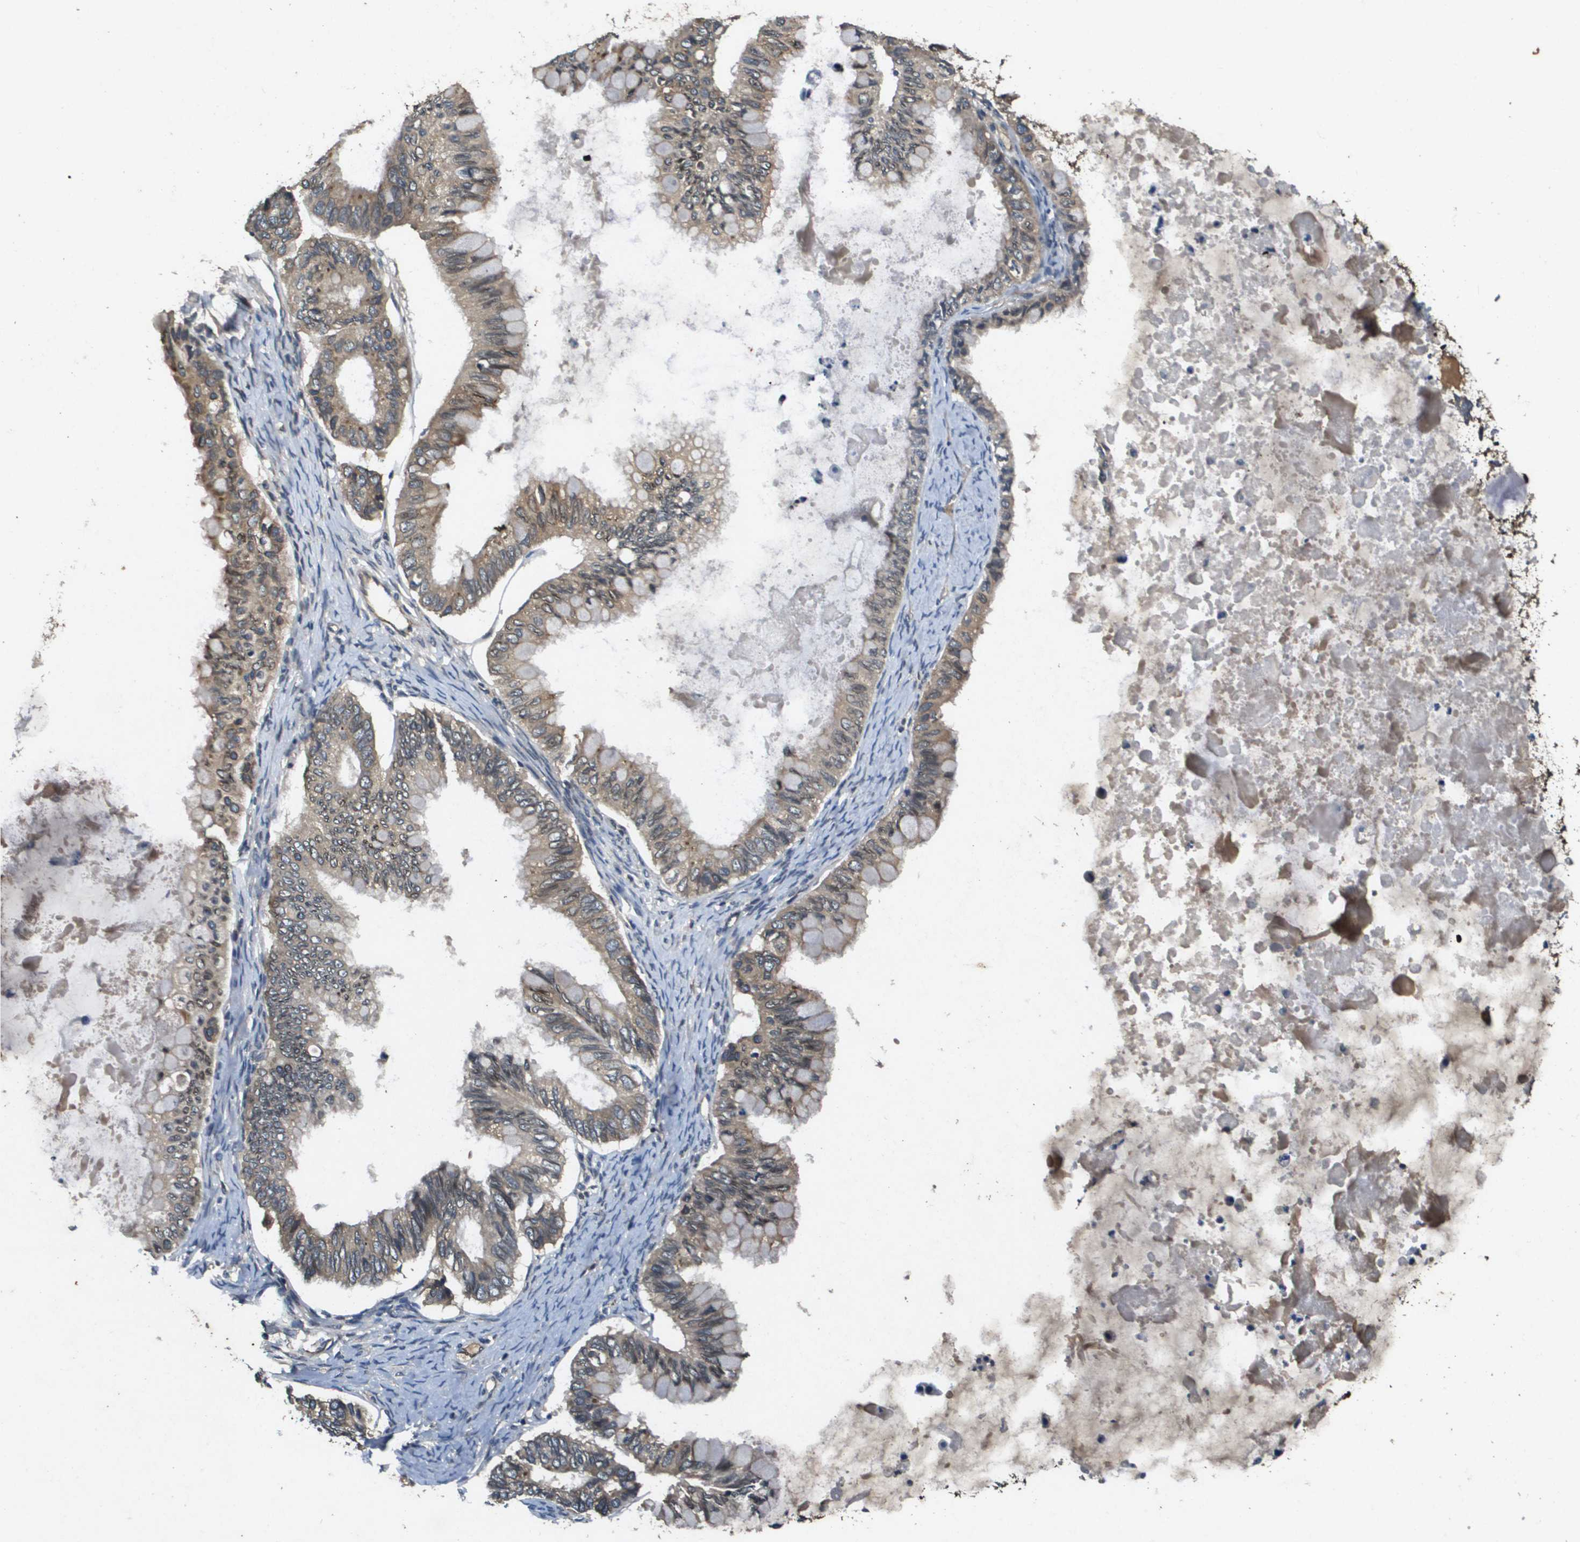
{"staining": {"intensity": "moderate", "quantity": ">75%", "location": "cytoplasmic/membranous"}, "tissue": "ovarian cancer", "cell_type": "Tumor cells", "image_type": "cancer", "snomed": [{"axis": "morphology", "description": "Cystadenocarcinoma, mucinous, NOS"}, {"axis": "topography", "description": "Ovary"}], "caption": "DAB immunohistochemical staining of human mucinous cystadenocarcinoma (ovarian) demonstrates moderate cytoplasmic/membranous protein staining in approximately >75% of tumor cells. The staining was performed using DAB, with brown indicating positive protein expression. Nuclei are stained blue with hematoxylin.", "gene": "PGAP3", "patient": {"sex": "female", "age": 80}}